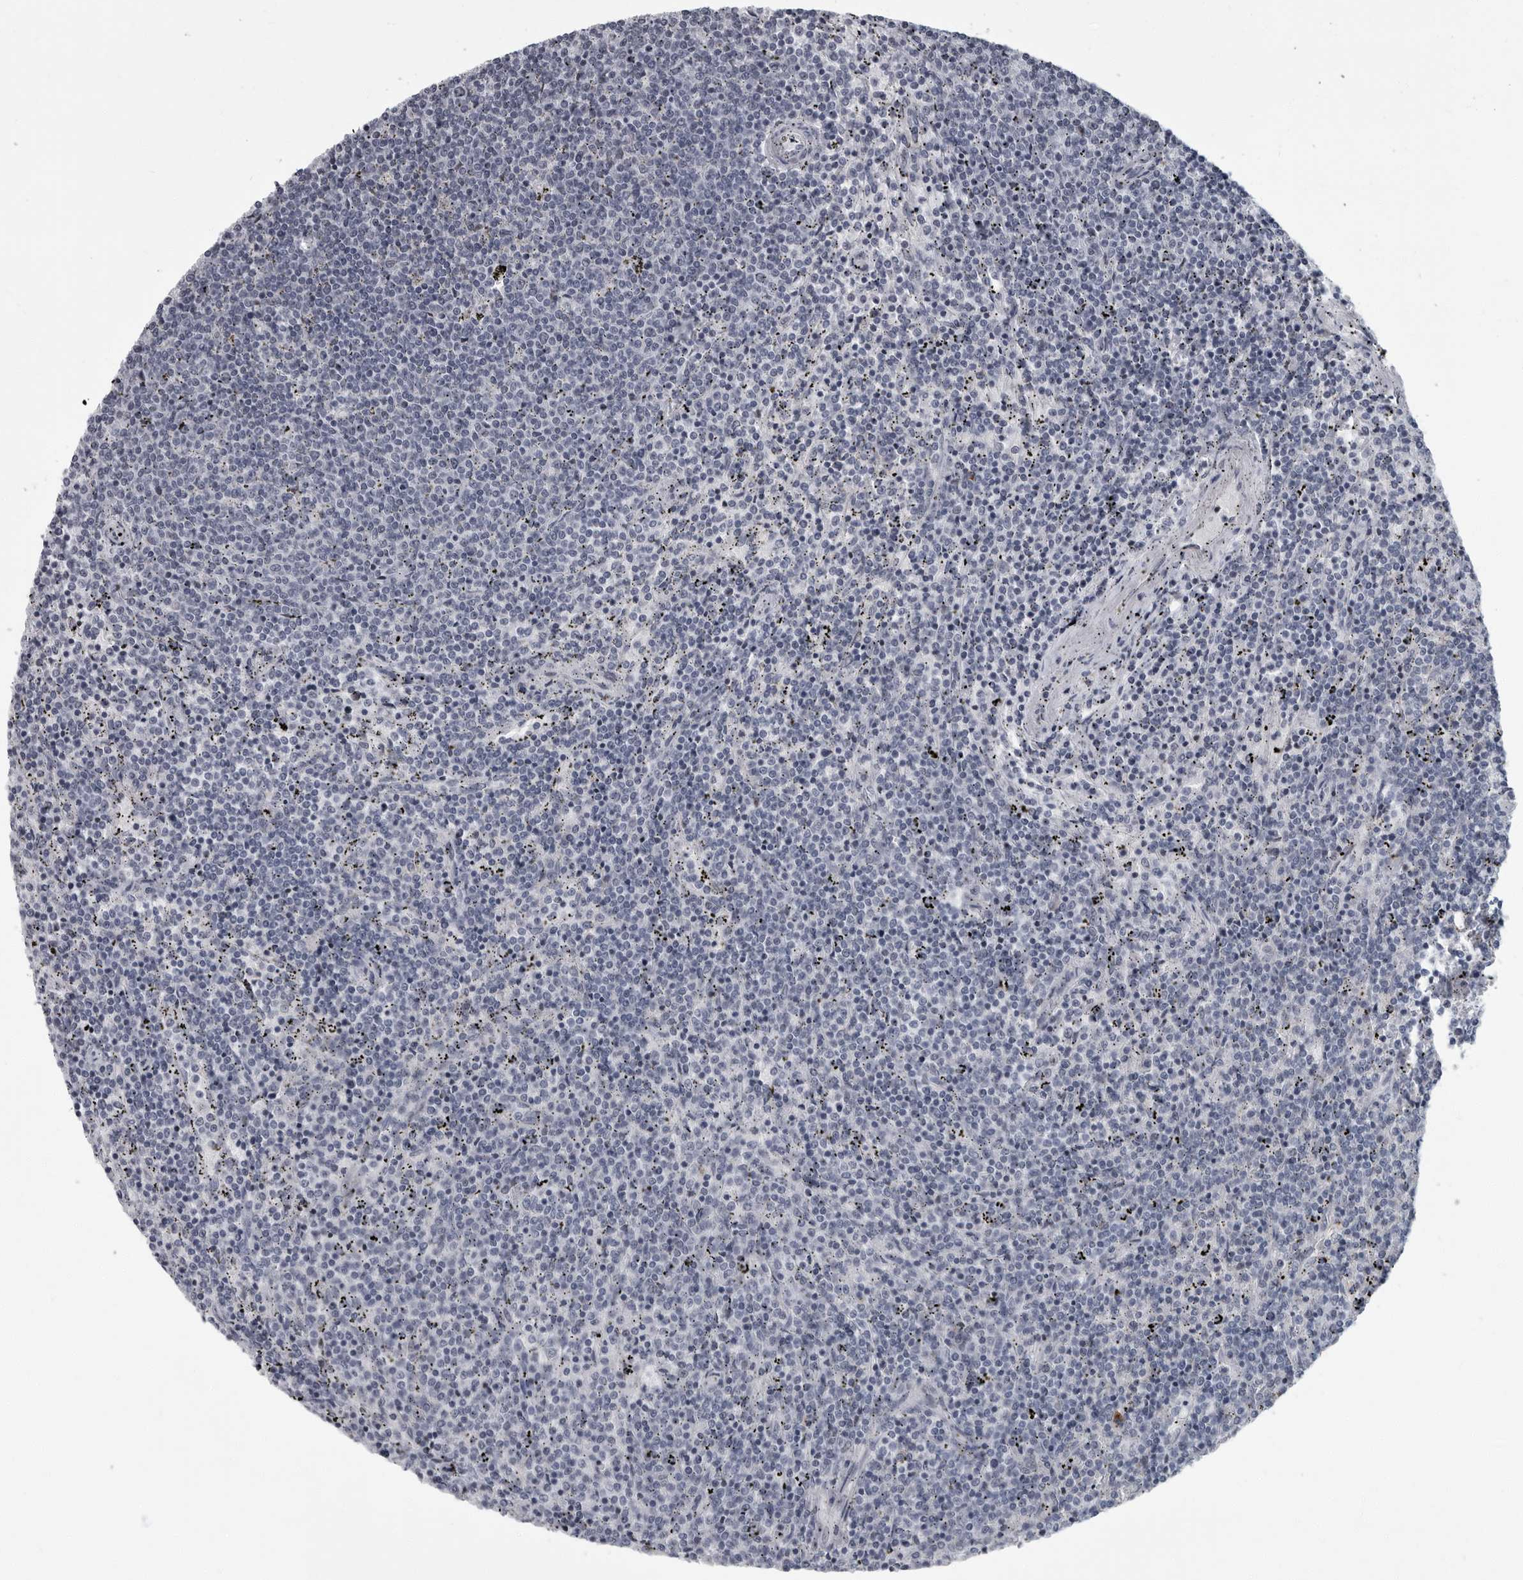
{"staining": {"intensity": "negative", "quantity": "none", "location": "none"}, "tissue": "lymphoma", "cell_type": "Tumor cells", "image_type": "cancer", "snomed": [{"axis": "morphology", "description": "Malignant lymphoma, non-Hodgkin's type, Low grade"}, {"axis": "topography", "description": "Spleen"}], "caption": "Human malignant lymphoma, non-Hodgkin's type (low-grade) stained for a protein using IHC shows no positivity in tumor cells.", "gene": "SLC25A39", "patient": {"sex": "female", "age": 50}}